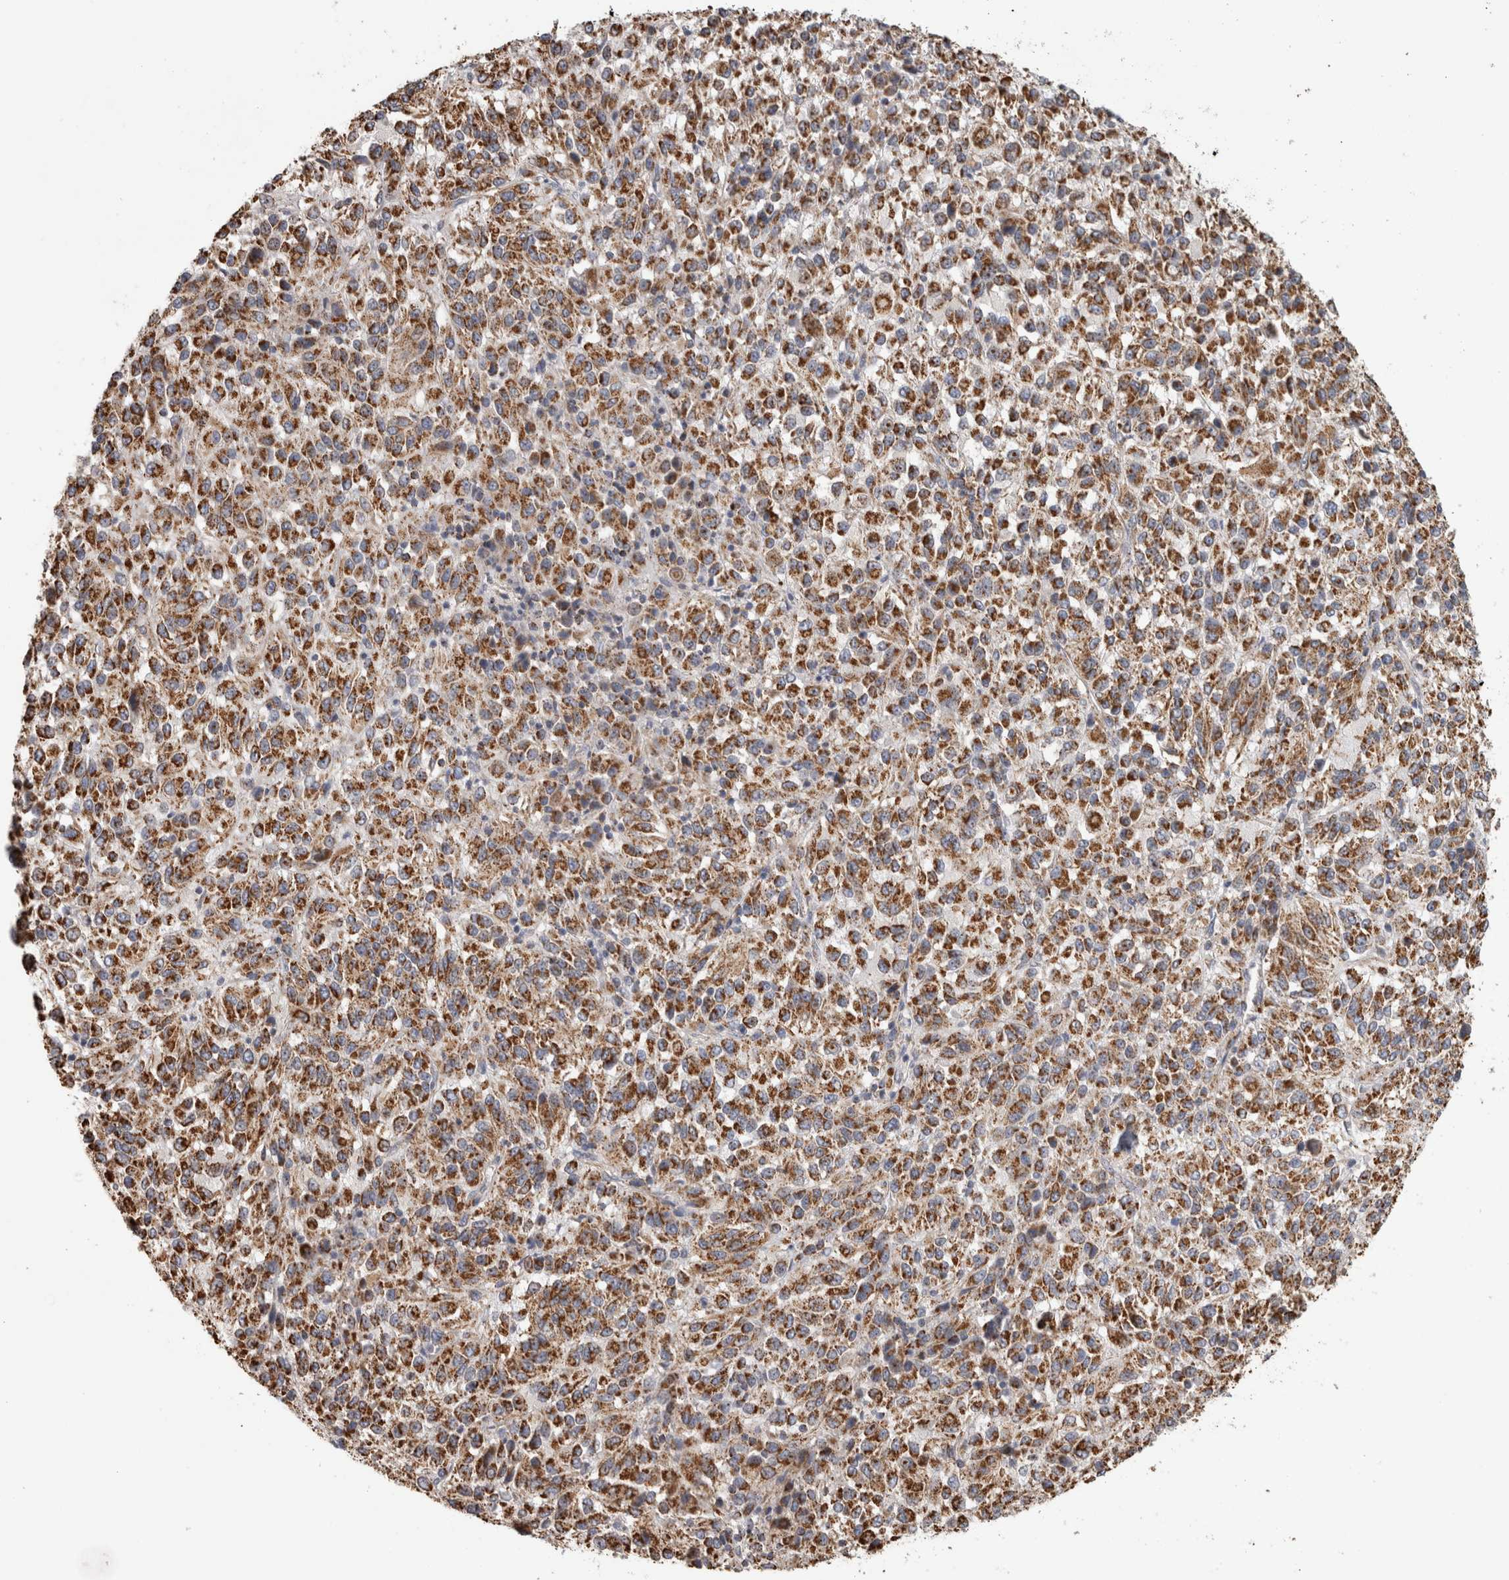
{"staining": {"intensity": "moderate", "quantity": ">75%", "location": "cytoplasmic/membranous"}, "tissue": "melanoma", "cell_type": "Tumor cells", "image_type": "cancer", "snomed": [{"axis": "morphology", "description": "Malignant melanoma, Metastatic site"}, {"axis": "topography", "description": "Lung"}], "caption": "There is medium levels of moderate cytoplasmic/membranous staining in tumor cells of malignant melanoma (metastatic site), as demonstrated by immunohistochemical staining (brown color).", "gene": "ST8SIA1", "patient": {"sex": "male", "age": 64}}